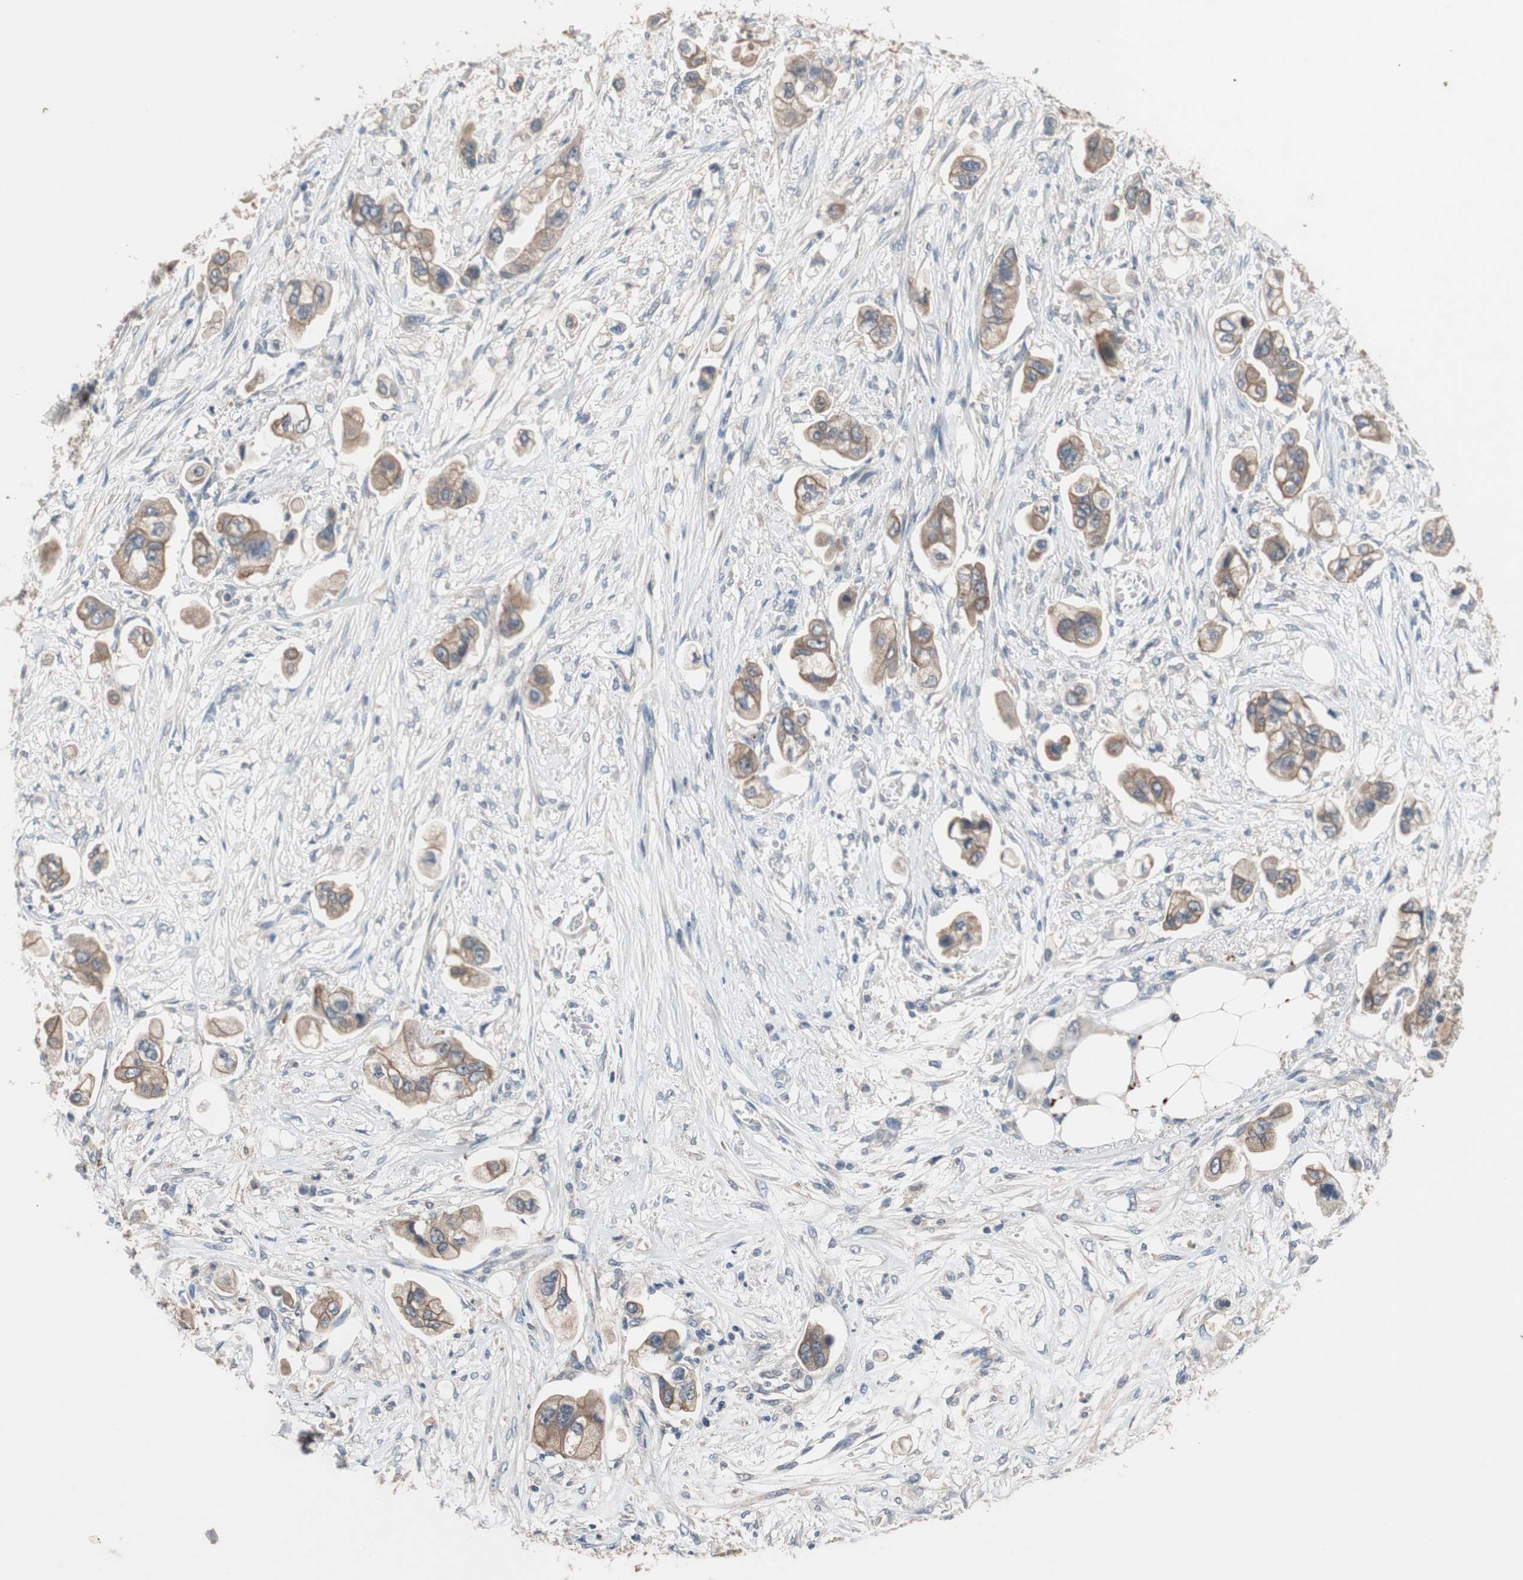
{"staining": {"intensity": "moderate", "quantity": ">75%", "location": "cytoplasmic/membranous"}, "tissue": "stomach cancer", "cell_type": "Tumor cells", "image_type": "cancer", "snomed": [{"axis": "morphology", "description": "Adenocarcinoma, NOS"}, {"axis": "topography", "description": "Stomach"}], "caption": "Protein expression analysis of human stomach cancer (adenocarcinoma) reveals moderate cytoplasmic/membranous staining in approximately >75% of tumor cells.", "gene": "ADAP1", "patient": {"sex": "male", "age": 62}}